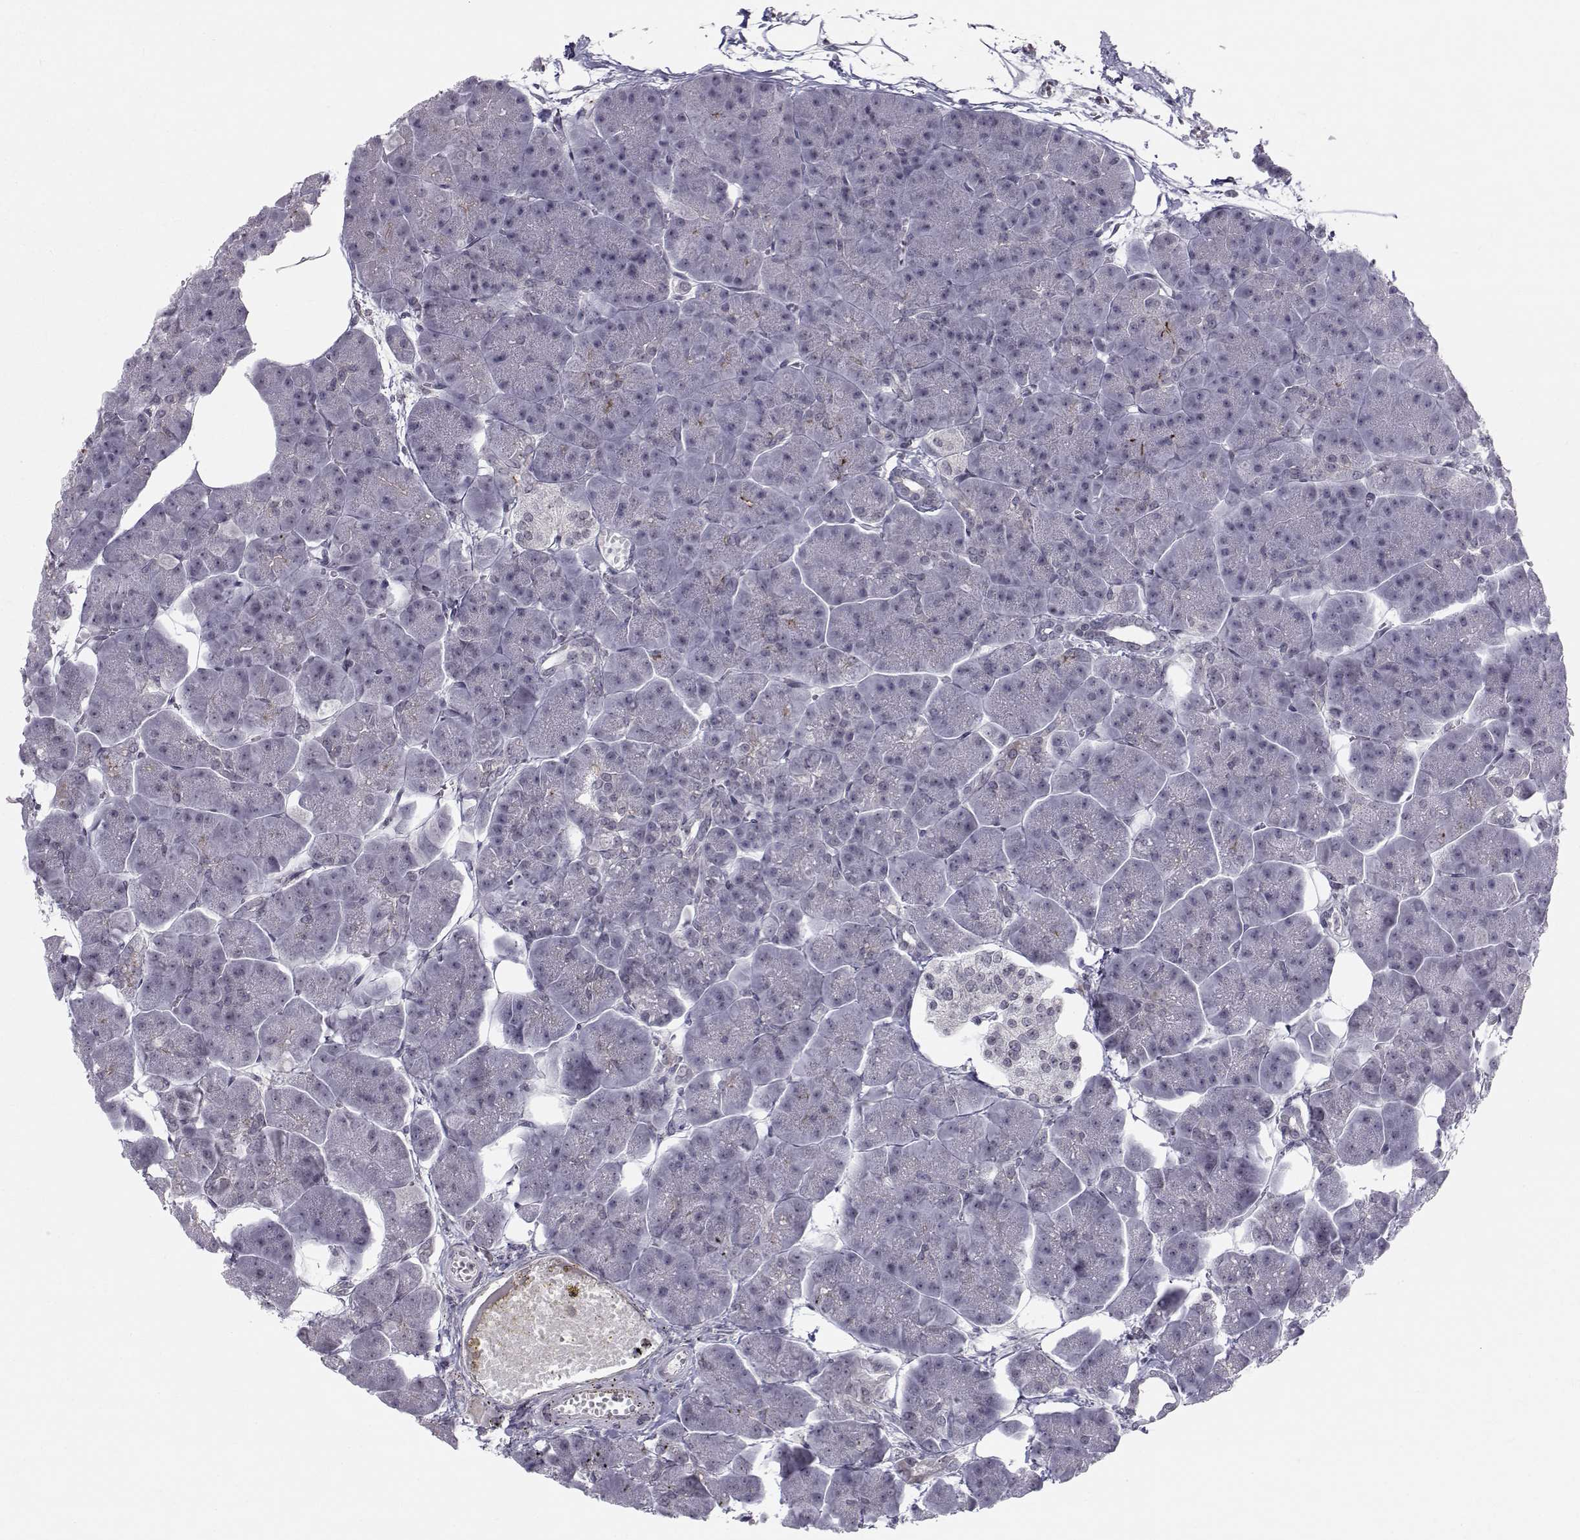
{"staining": {"intensity": "weak", "quantity": "25%-75%", "location": "nuclear"}, "tissue": "pancreas", "cell_type": "Exocrine glandular cells", "image_type": "normal", "snomed": [{"axis": "morphology", "description": "Normal tissue, NOS"}, {"axis": "topography", "description": "Adipose tissue"}, {"axis": "topography", "description": "Pancreas"}, {"axis": "topography", "description": "Peripheral nerve tissue"}], "caption": "Immunohistochemical staining of unremarkable human pancreas reveals weak nuclear protein staining in approximately 25%-75% of exocrine glandular cells.", "gene": "MARCHF4", "patient": {"sex": "female", "age": 58}}